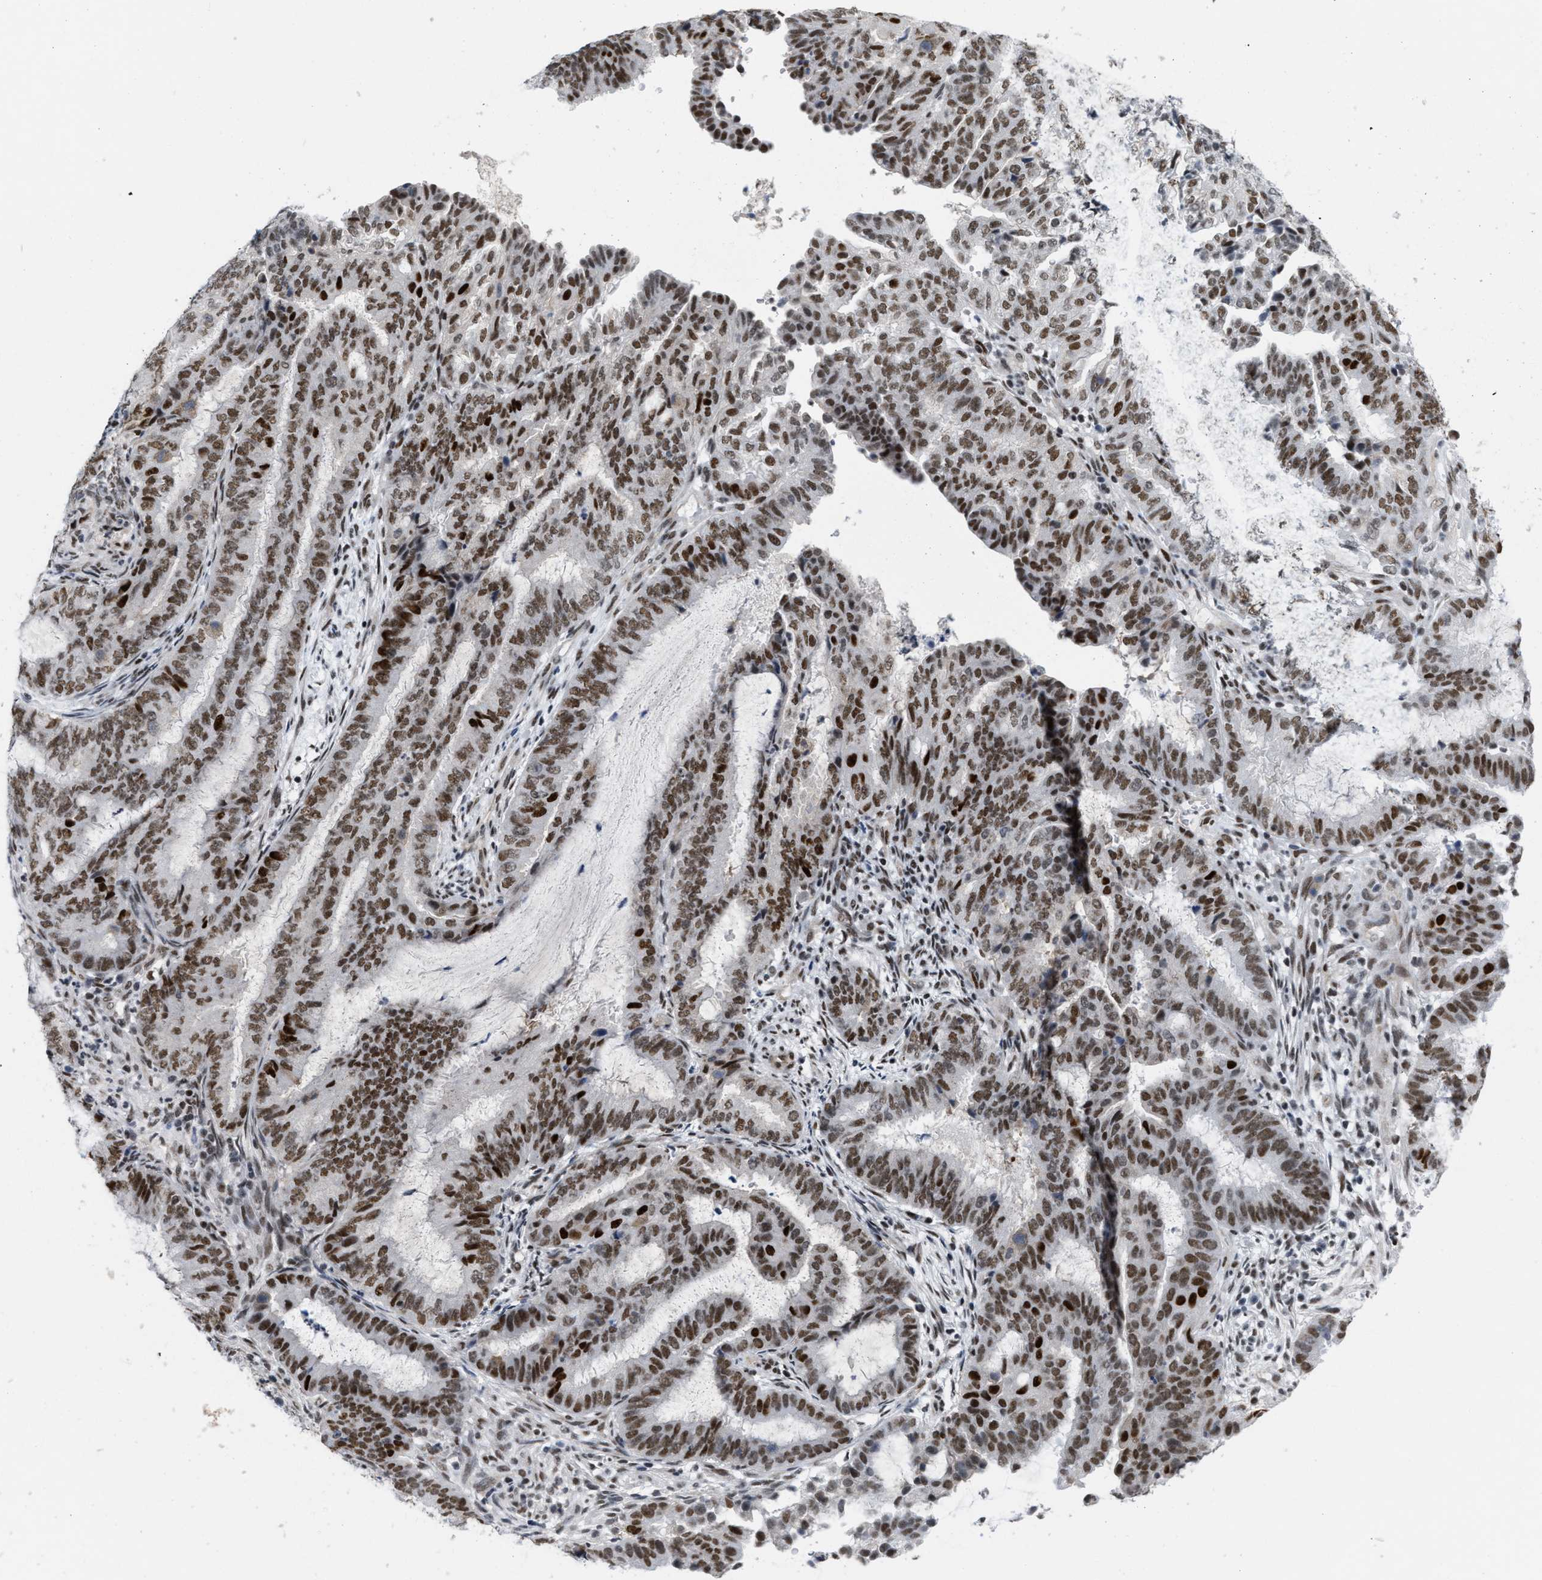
{"staining": {"intensity": "strong", "quantity": ">75%", "location": "nuclear"}, "tissue": "endometrial cancer", "cell_type": "Tumor cells", "image_type": "cancer", "snomed": [{"axis": "morphology", "description": "Adenocarcinoma, NOS"}, {"axis": "topography", "description": "Endometrium"}], "caption": "This is an image of immunohistochemistry (IHC) staining of endometrial adenocarcinoma, which shows strong staining in the nuclear of tumor cells.", "gene": "MIER1", "patient": {"sex": "female", "age": 51}}